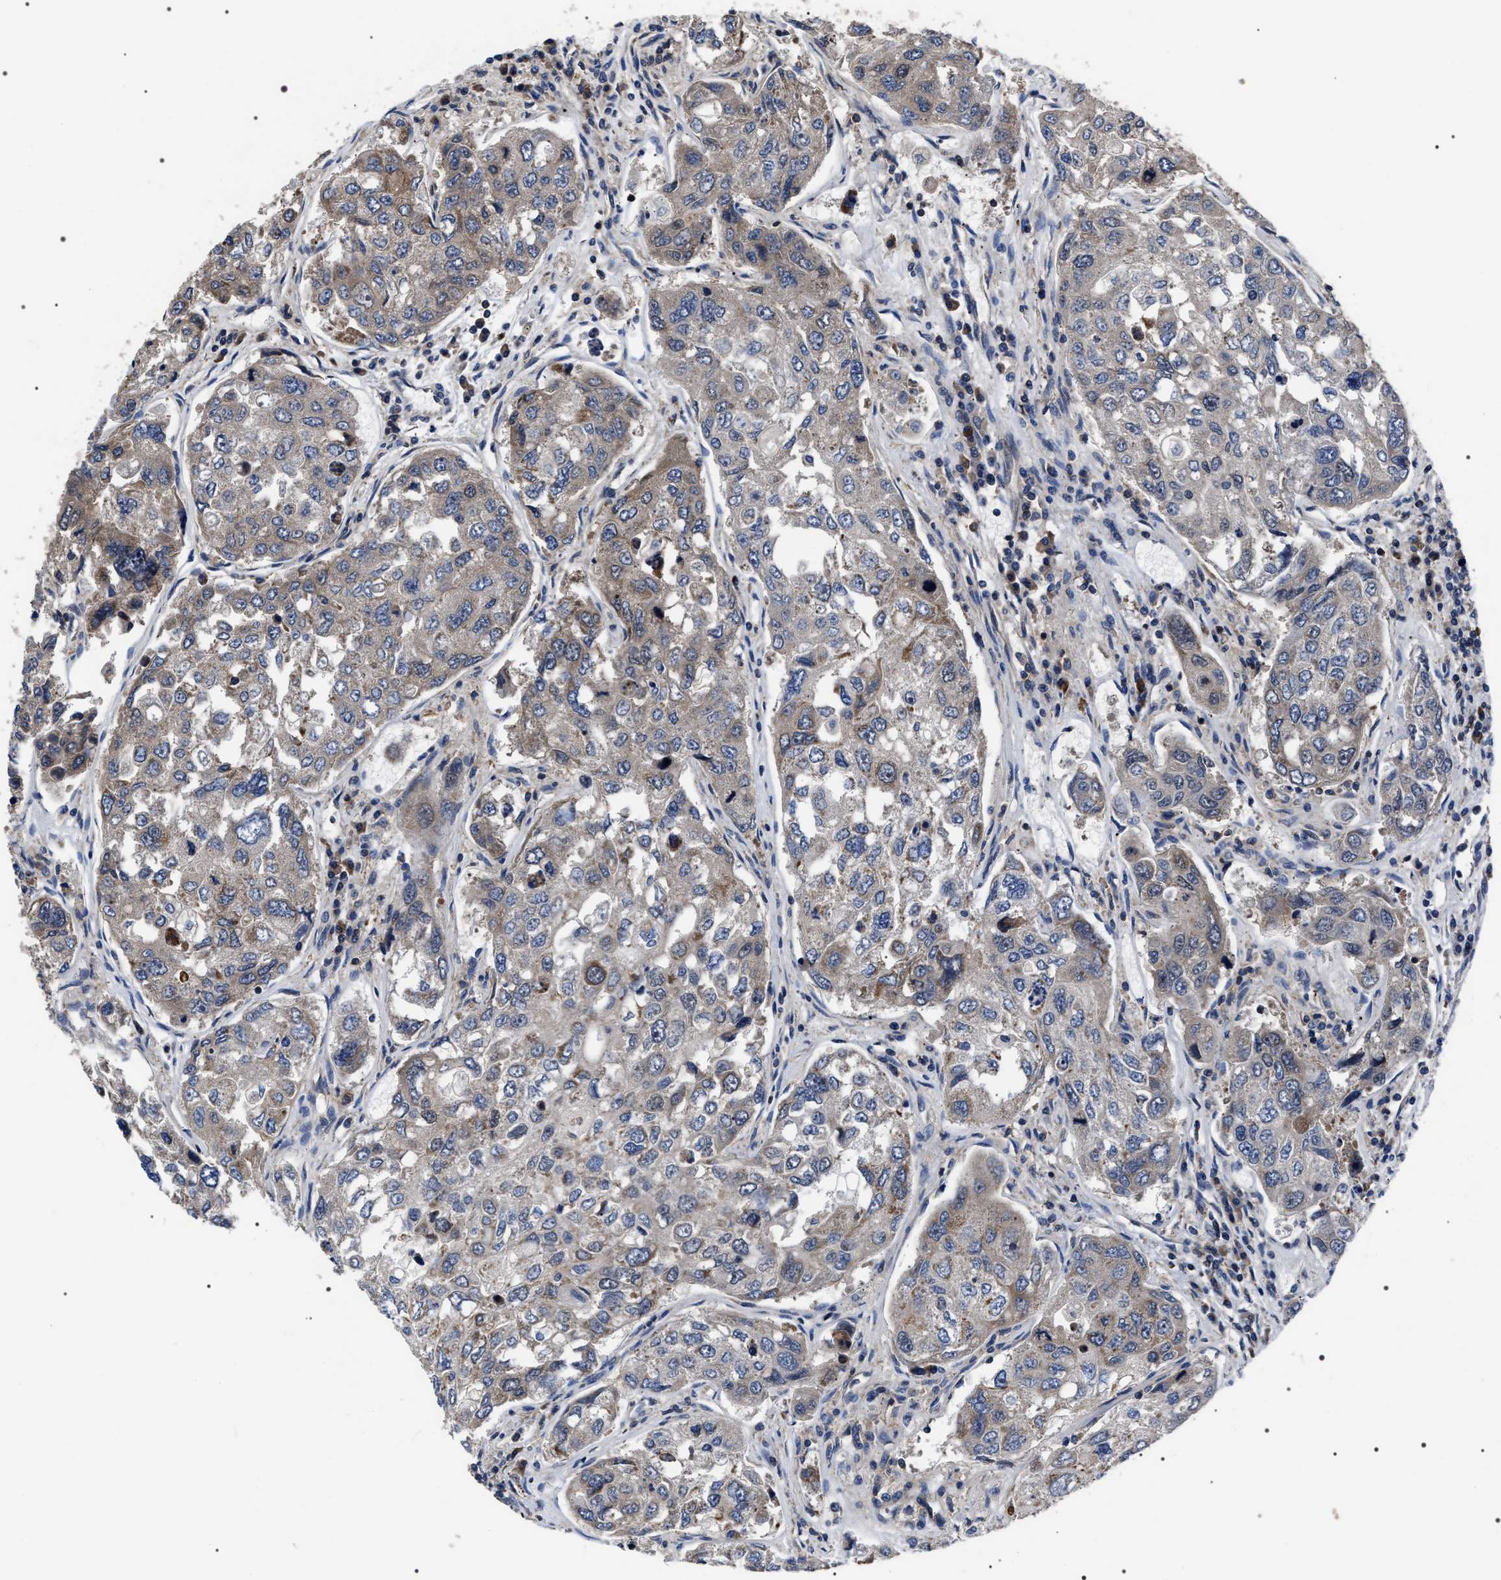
{"staining": {"intensity": "weak", "quantity": "<25%", "location": "cytoplasmic/membranous"}, "tissue": "urothelial cancer", "cell_type": "Tumor cells", "image_type": "cancer", "snomed": [{"axis": "morphology", "description": "Urothelial carcinoma, High grade"}, {"axis": "topography", "description": "Lymph node"}, {"axis": "topography", "description": "Urinary bladder"}], "caption": "Tumor cells are negative for protein expression in human urothelial cancer. (DAB immunohistochemistry (IHC) visualized using brightfield microscopy, high magnification).", "gene": "MIS18A", "patient": {"sex": "male", "age": 51}}